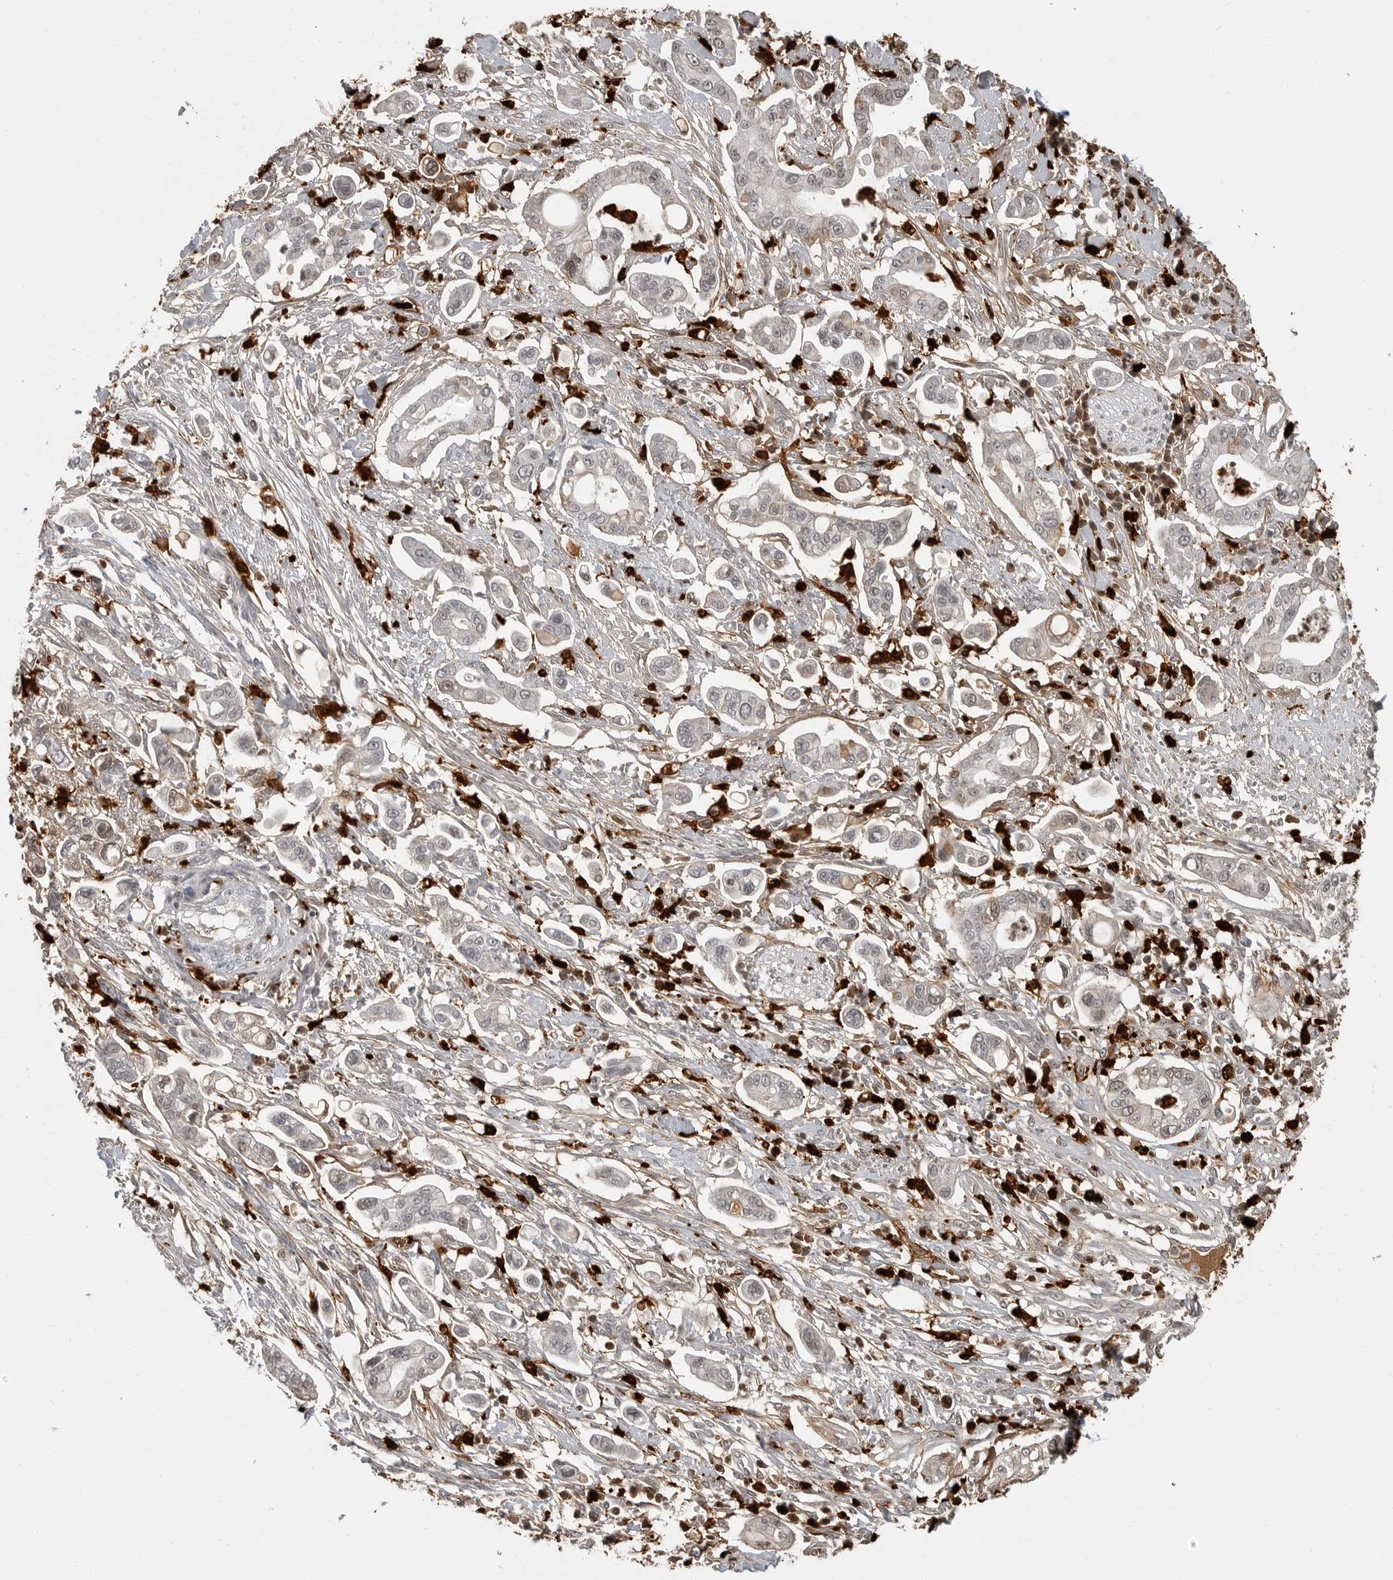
{"staining": {"intensity": "weak", "quantity": "<25%", "location": "cytoplasmic/membranous"}, "tissue": "pancreatic cancer", "cell_type": "Tumor cells", "image_type": "cancer", "snomed": [{"axis": "morphology", "description": "Adenocarcinoma, NOS"}, {"axis": "topography", "description": "Pancreas"}], "caption": "This is an immunohistochemistry photomicrograph of pancreatic cancer. There is no positivity in tumor cells.", "gene": "IFI30", "patient": {"sex": "male", "age": 68}}